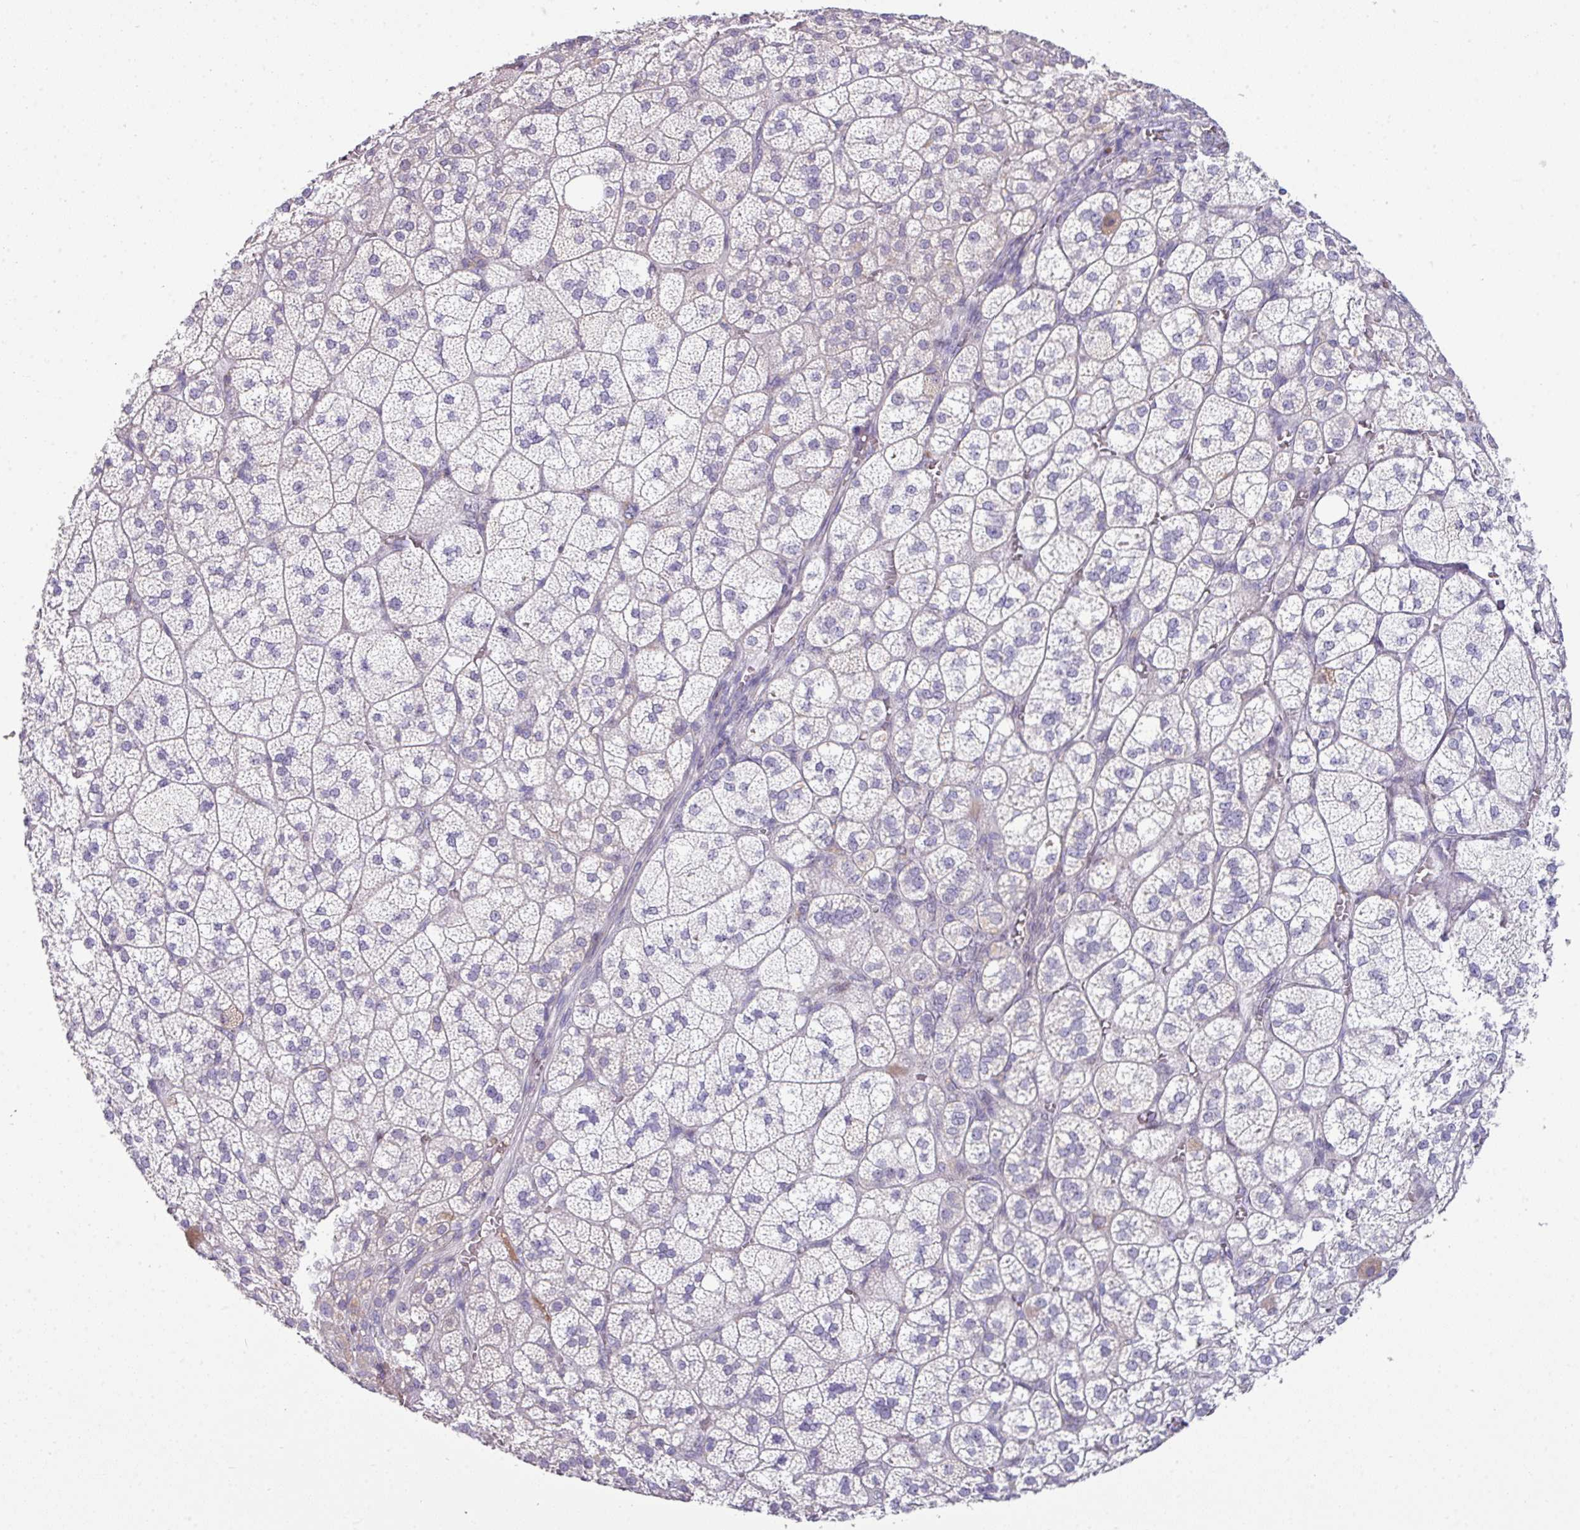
{"staining": {"intensity": "weak", "quantity": "<25%", "location": "cytoplasmic/membranous"}, "tissue": "adrenal gland", "cell_type": "Glandular cells", "image_type": "normal", "snomed": [{"axis": "morphology", "description": "Normal tissue, NOS"}, {"axis": "topography", "description": "Adrenal gland"}], "caption": "Immunohistochemistry photomicrograph of normal adrenal gland: adrenal gland stained with DAB displays no significant protein expression in glandular cells. (Stains: DAB (3,3'-diaminobenzidine) immunohistochemistry (IHC) with hematoxylin counter stain, Microscopy: brightfield microscopy at high magnification).", "gene": "SLAMF6", "patient": {"sex": "female", "age": 60}}